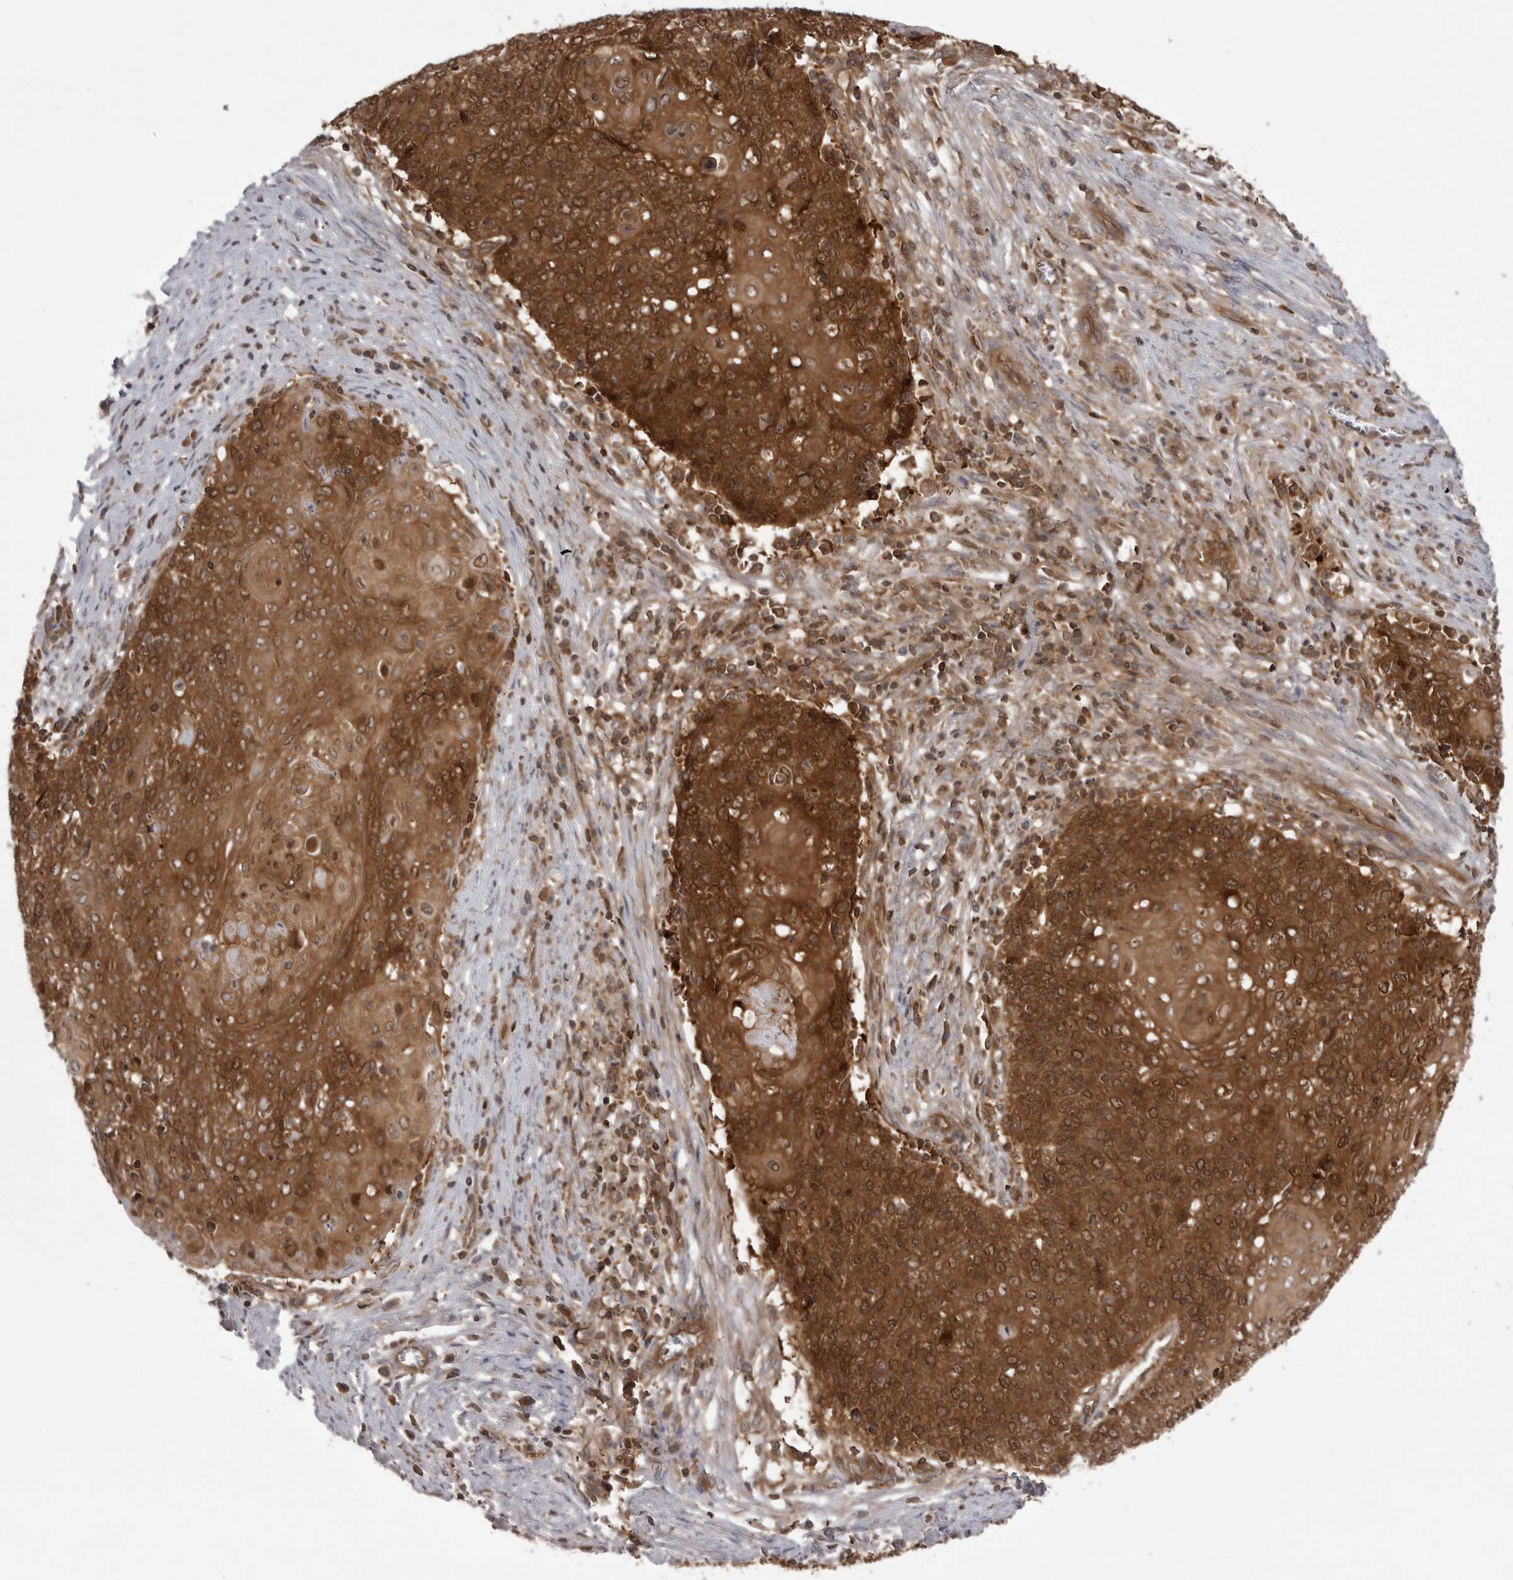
{"staining": {"intensity": "strong", "quantity": ">75%", "location": "cytoplasmic/membranous,nuclear"}, "tissue": "cervical cancer", "cell_type": "Tumor cells", "image_type": "cancer", "snomed": [{"axis": "morphology", "description": "Squamous cell carcinoma, NOS"}, {"axis": "topography", "description": "Cervix"}], "caption": "The photomicrograph reveals immunohistochemical staining of cervical cancer. There is strong cytoplasmic/membranous and nuclear staining is identified in approximately >75% of tumor cells. (DAB (3,3'-diaminobenzidine) IHC with brightfield microscopy, high magnification).", "gene": "STK24", "patient": {"sex": "female", "age": 39}}